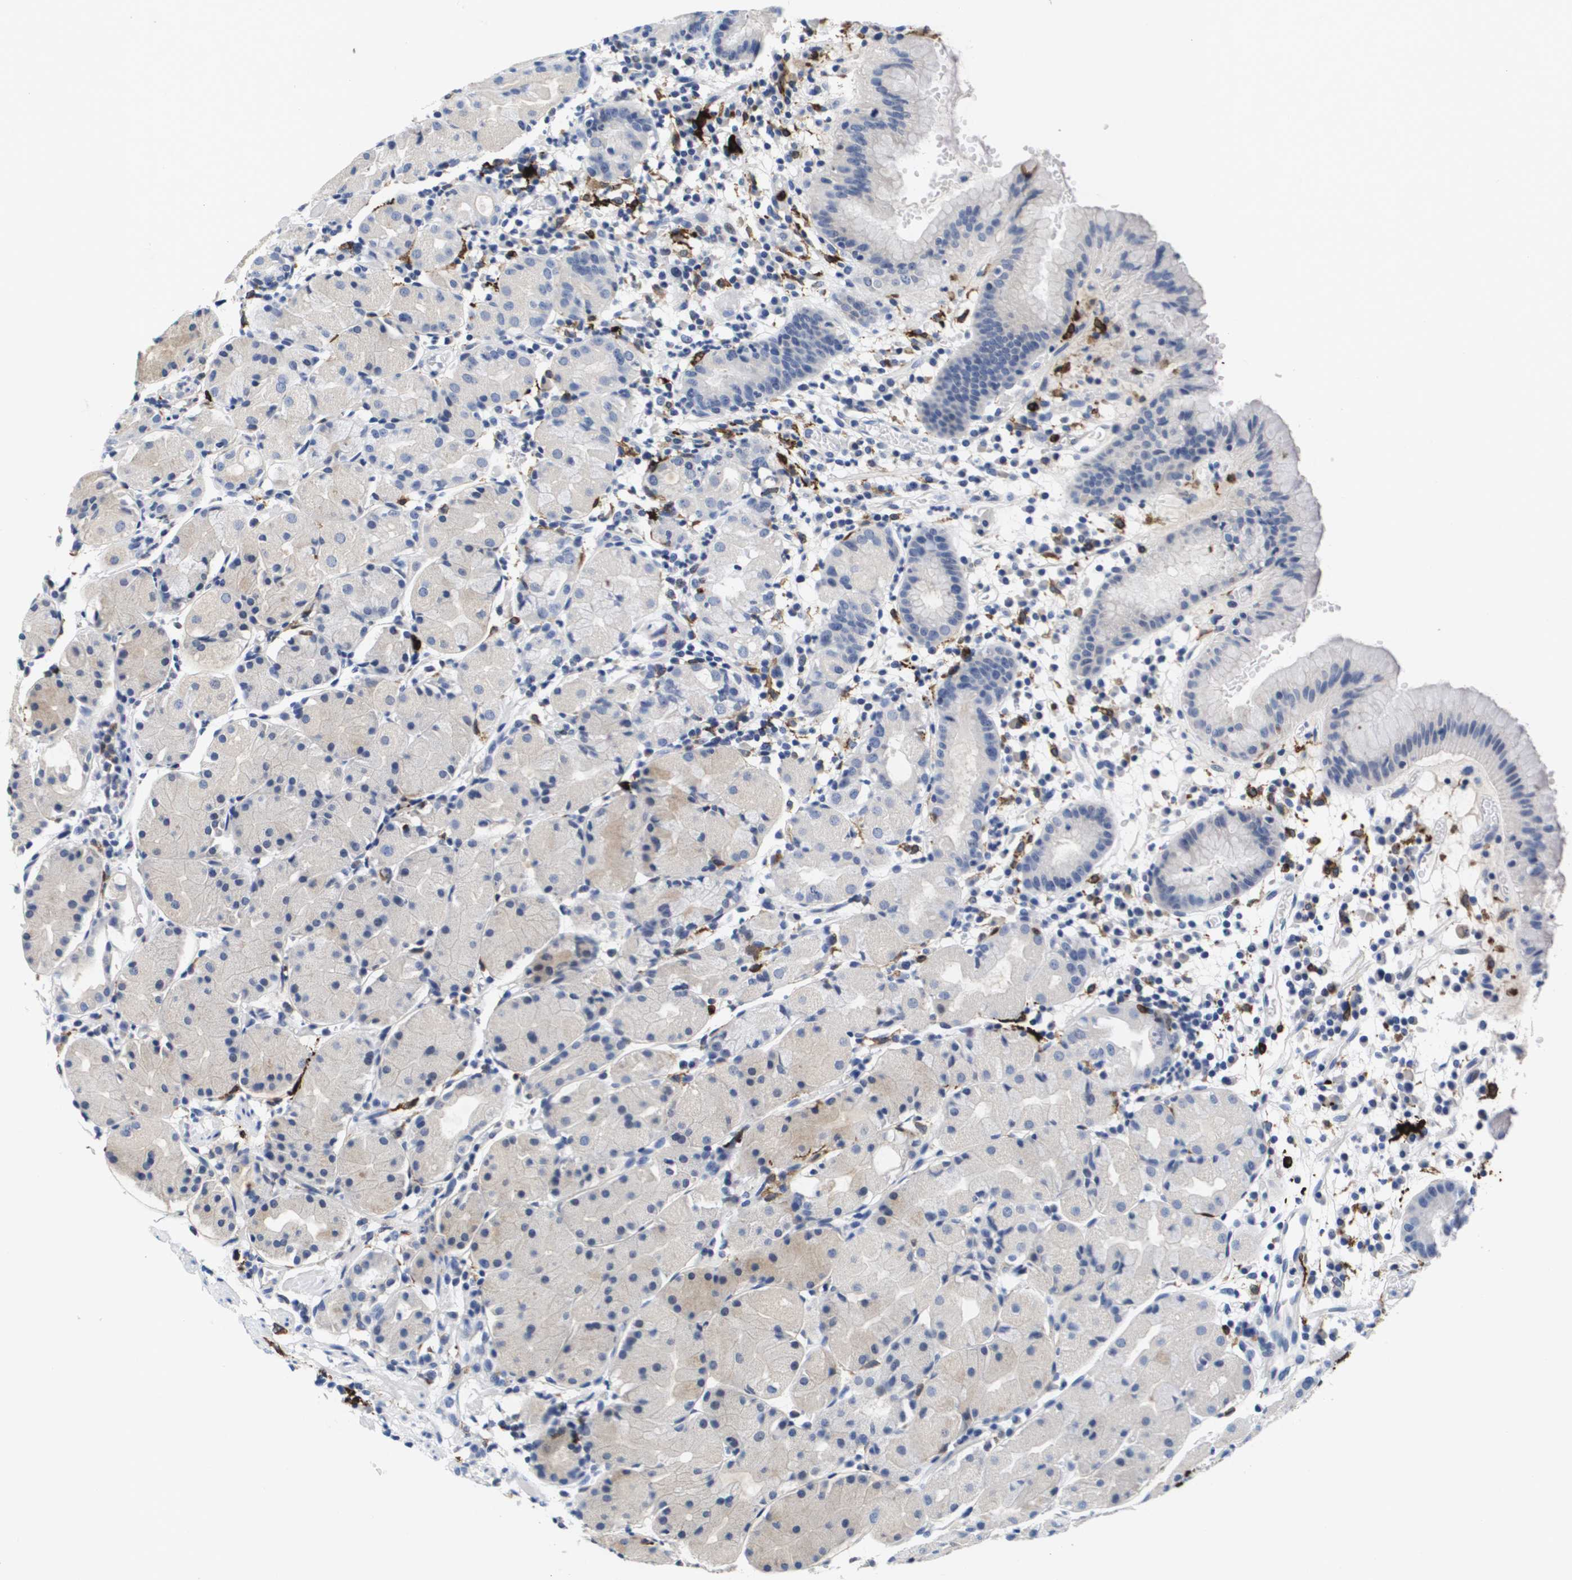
{"staining": {"intensity": "negative", "quantity": "none", "location": "none"}, "tissue": "stomach", "cell_type": "Glandular cells", "image_type": "normal", "snomed": [{"axis": "morphology", "description": "Normal tissue, NOS"}, {"axis": "topography", "description": "Stomach"}, {"axis": "topography", "description": "Stomach, lower"}], "caption": "Immunohistochemical staining of unremarkable human stomach reveals no significant staining in glandular cells. (DAB (3,3'-diaminobenzidine) immunohistochemistry (IHC), high magnification).", "gene": "HMOX1", "patient": {"sex": "female", "age": 75}}